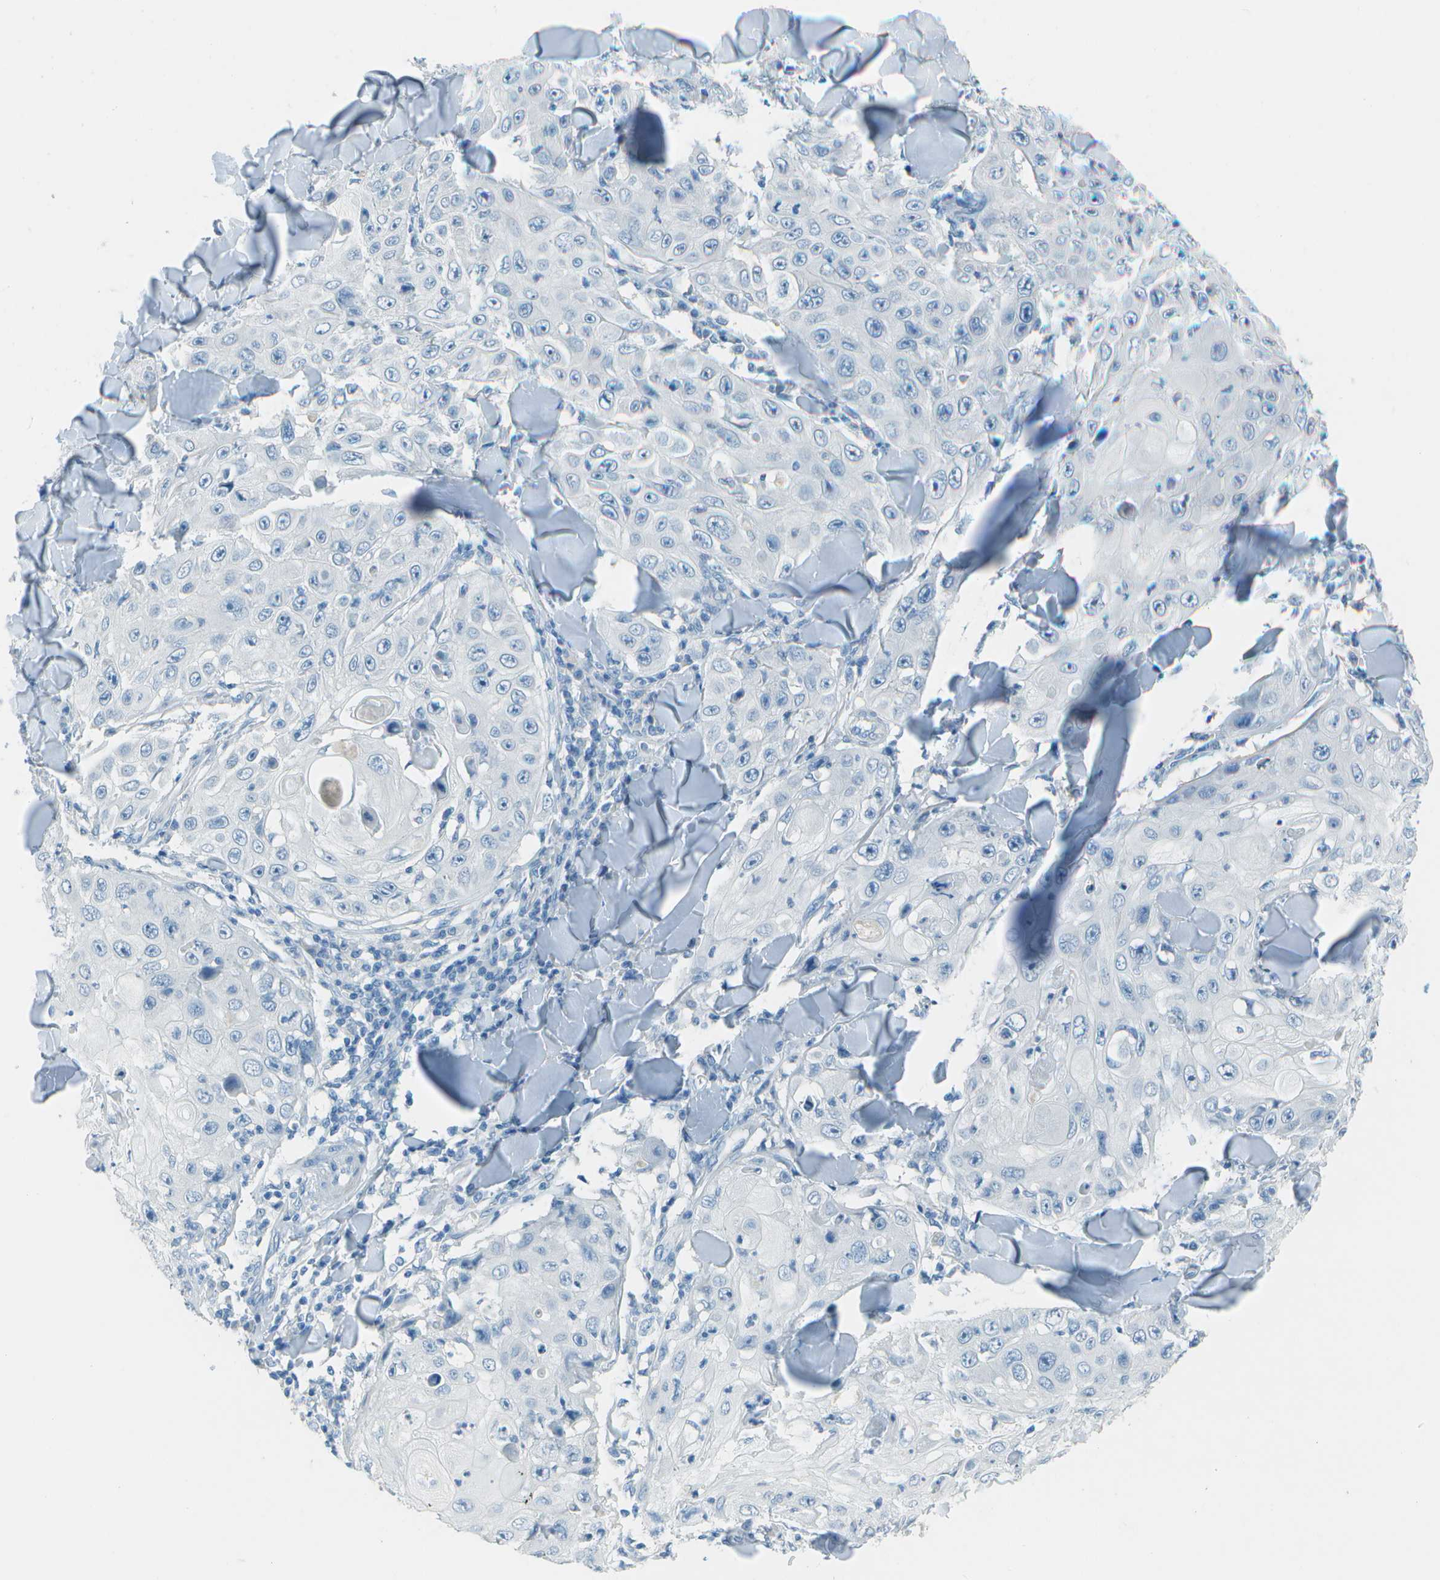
{"staining": {"intensity": "negative", "quantity": "none", "location": "none"}, "tissue": "skin cancer", "cell_type": "Tumor cells", "image_type": "cancer", "snomed": [{"axis": "morphology", "description": "Squamous cell carcinoma, NOS"}, {"axis": "topography", "description": "Skin"}], "caption": "DAB immunohistochemical staining of human squamous cell carcinoma (skin) exhibits no significant staining in tumor cells.", "gene": "FGF1", "patient": {"sex": "male", "age": 86}}